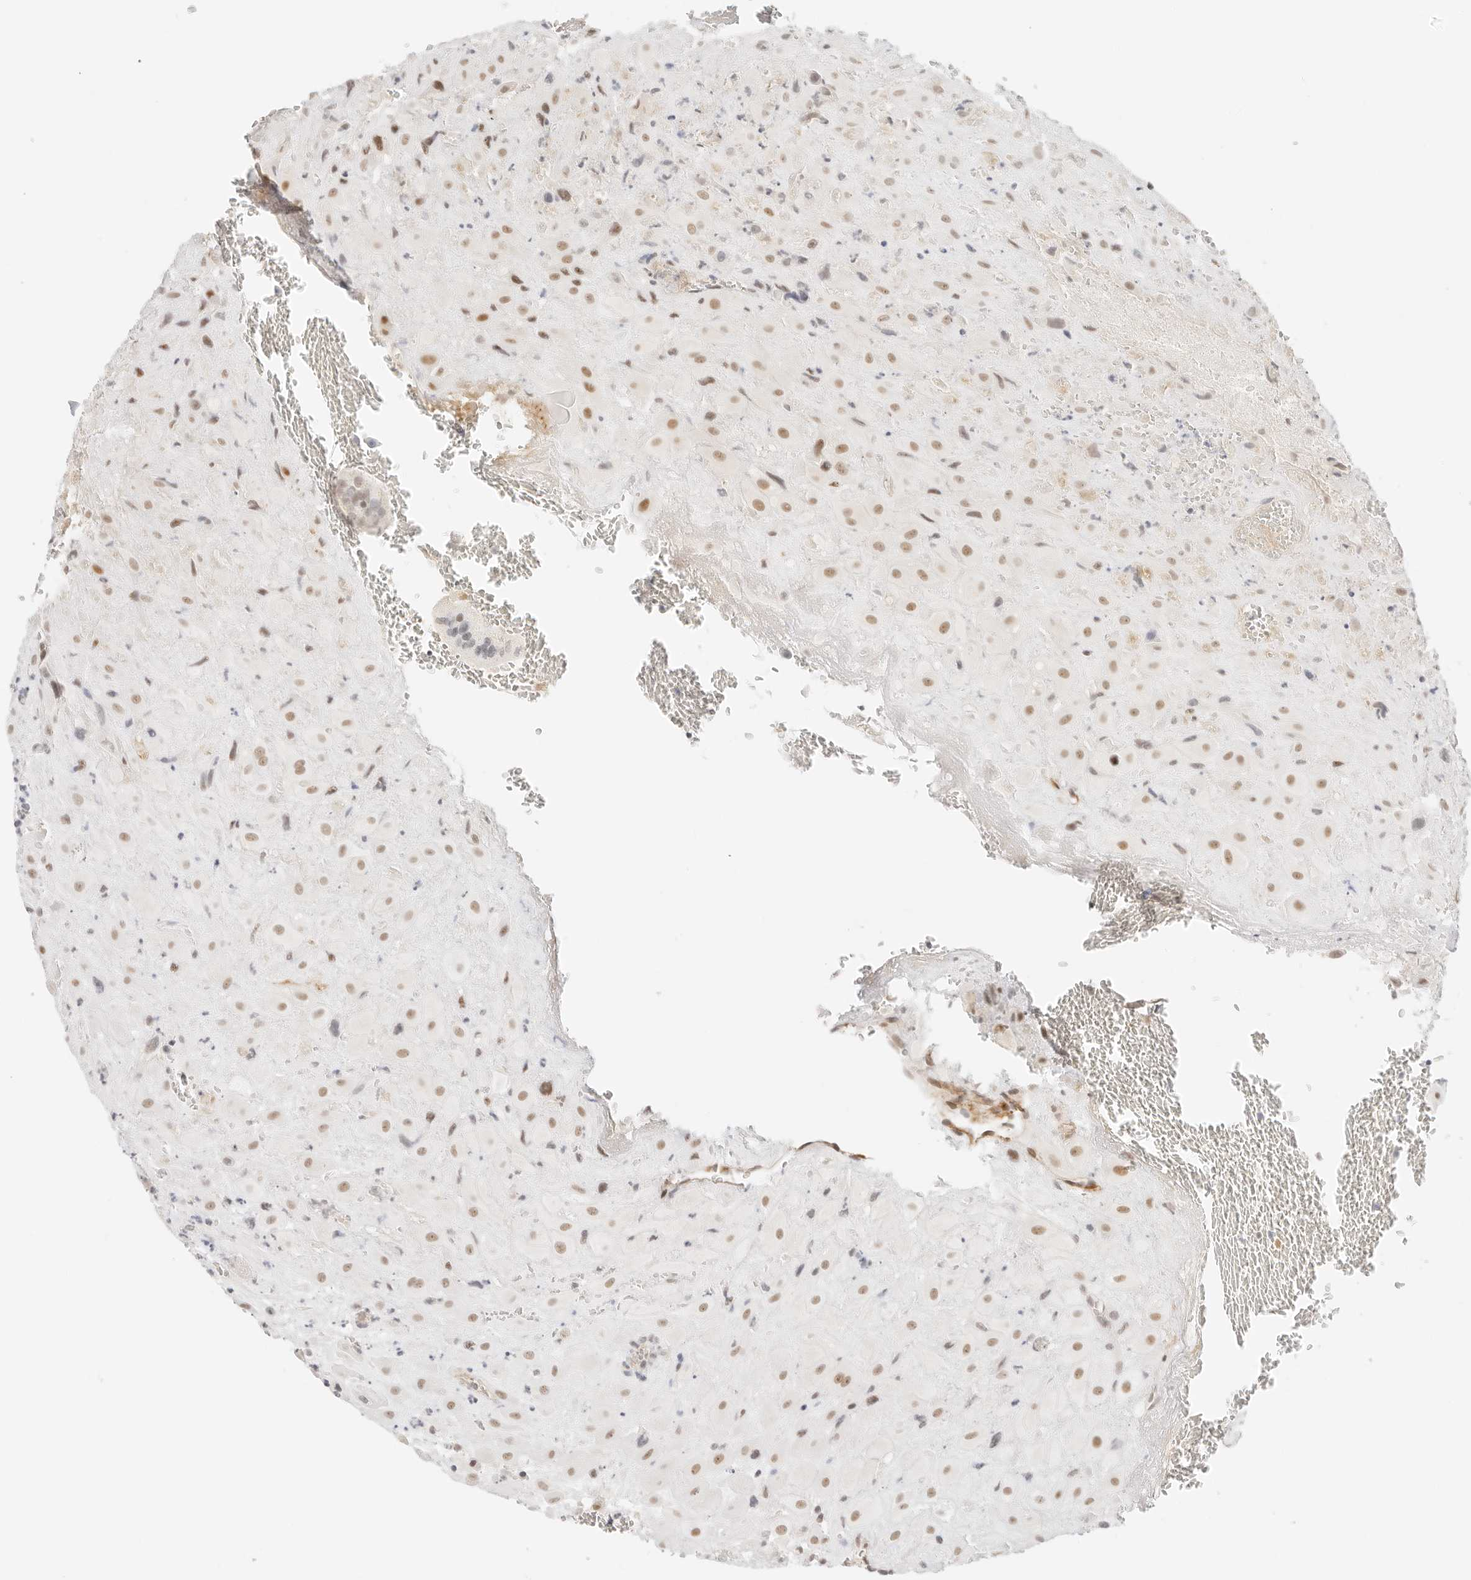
{"staining": {"intensity": "moderate", "quantity": ">75%", "location": "nuclear"}, "tissue": "placenta", "cell_type": "Decidual cells", "image_type": "normal", "snomed": [{"axis": "morphology", "description": "Normal tissue, NOS"}, {"axis": "topography", "description": "Placenta"}], "caption": "Placenta stained with immunohistochemistry (IHC) demonstrates moderate nuclear positivity in approximately >75% of decidual cells. (Brightfield microscopy of DAB IHC at high magnification).", "gene": "ITGA6", "patient": {"sex": "female", "age": 35}}